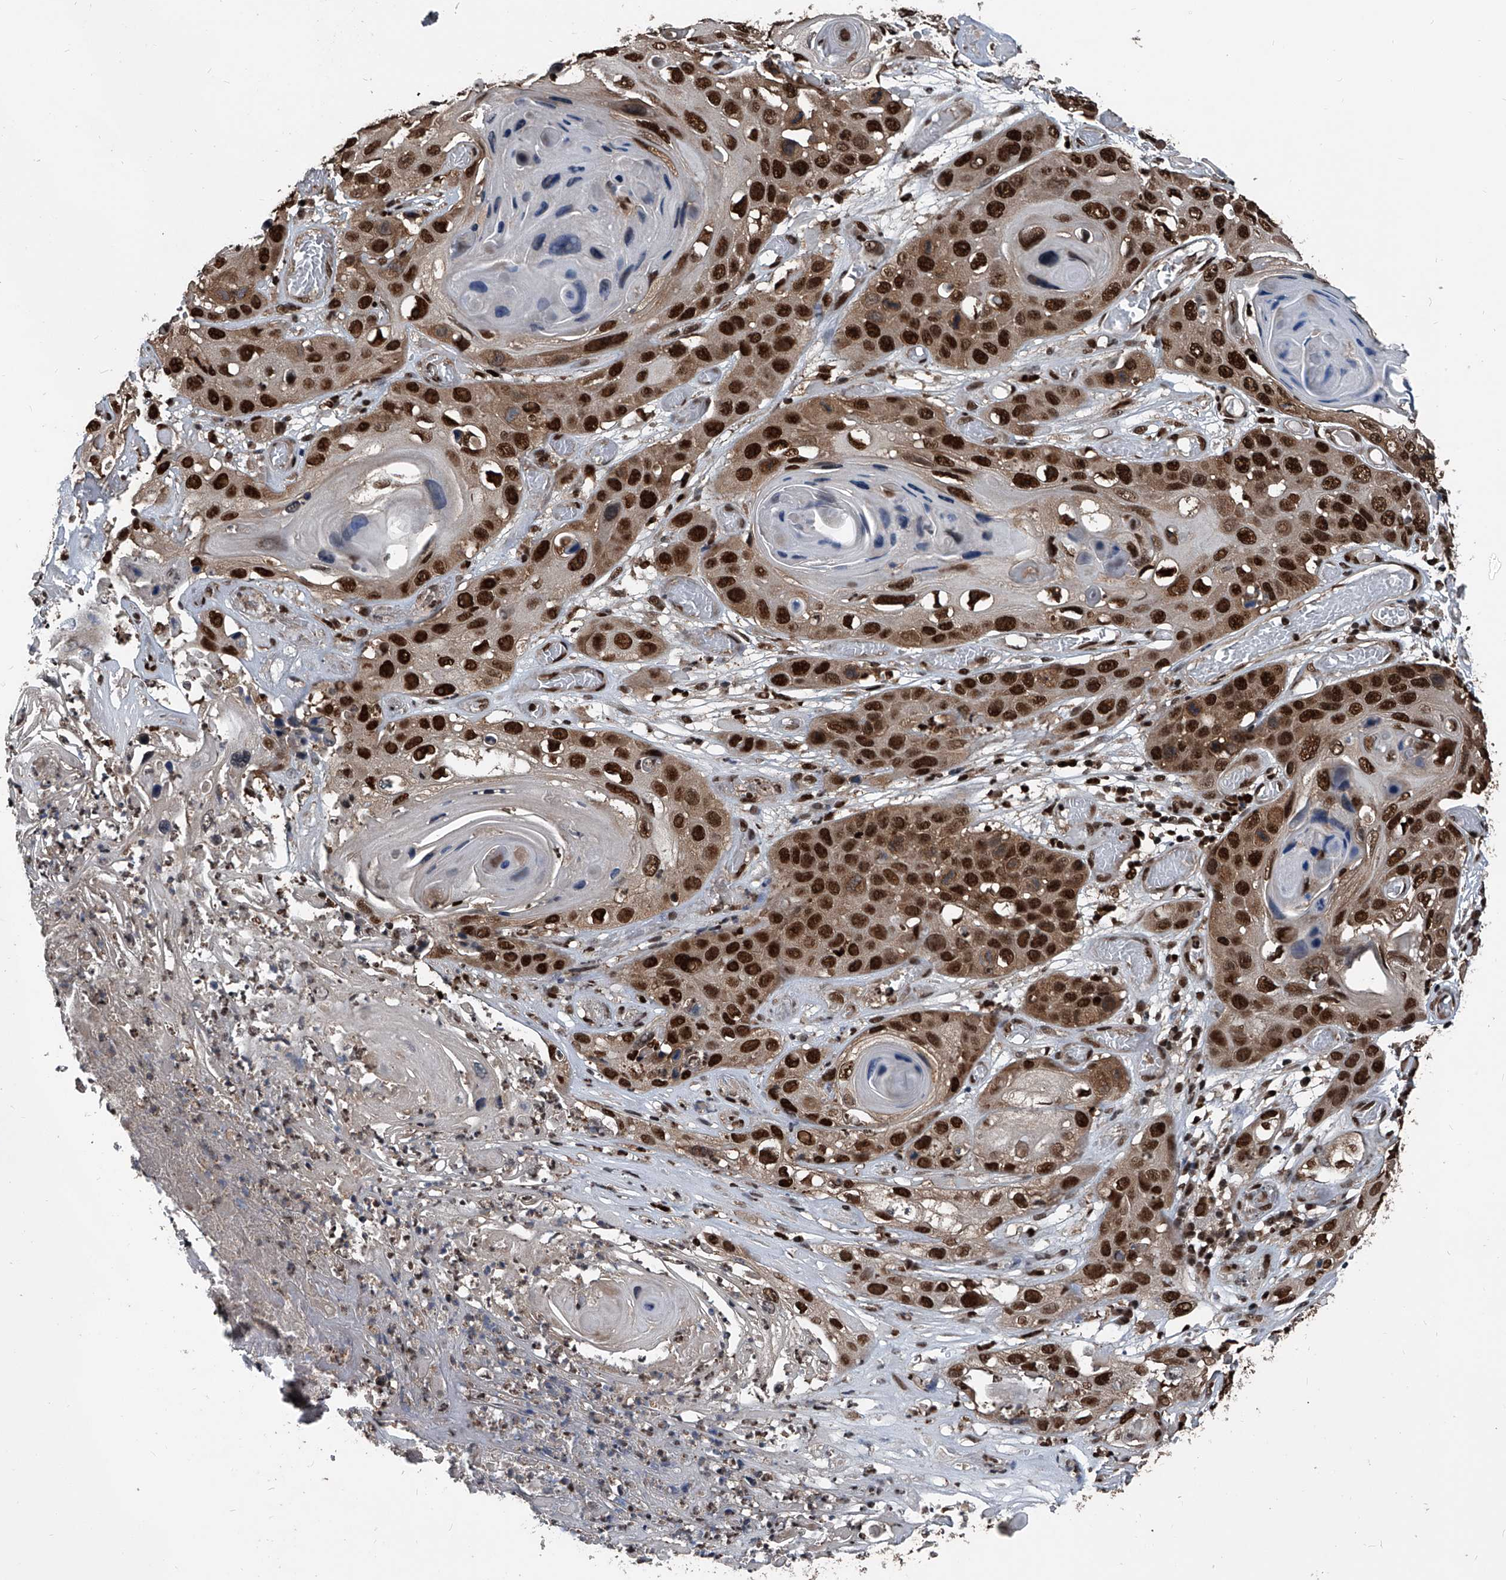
{"staining": {"intensity": "strong", "quantity": ">75%", "location": "nuclear"}, "tissue": "skin cancer", "cell_type": "Tumor cells", "image_type": "cancer", "snomed": [{"axis": "morphology", "description": "Squamous cell carcinoma, NOS"}, {"axis": "topography", "description": "Skin"}], "caption": "IHC staining of skin squamous cell carcinoma, which exhibits high levels of strong nuclear staining in about >75% of tumor cells indicating strong nuclear protein staining. The staining was performed using DAB (brown) for protein detection and nuclei were counterstained in hematoxylin (blue).", "gene": "FKBP5", "patient": {"sex": "male", "age": 55}}